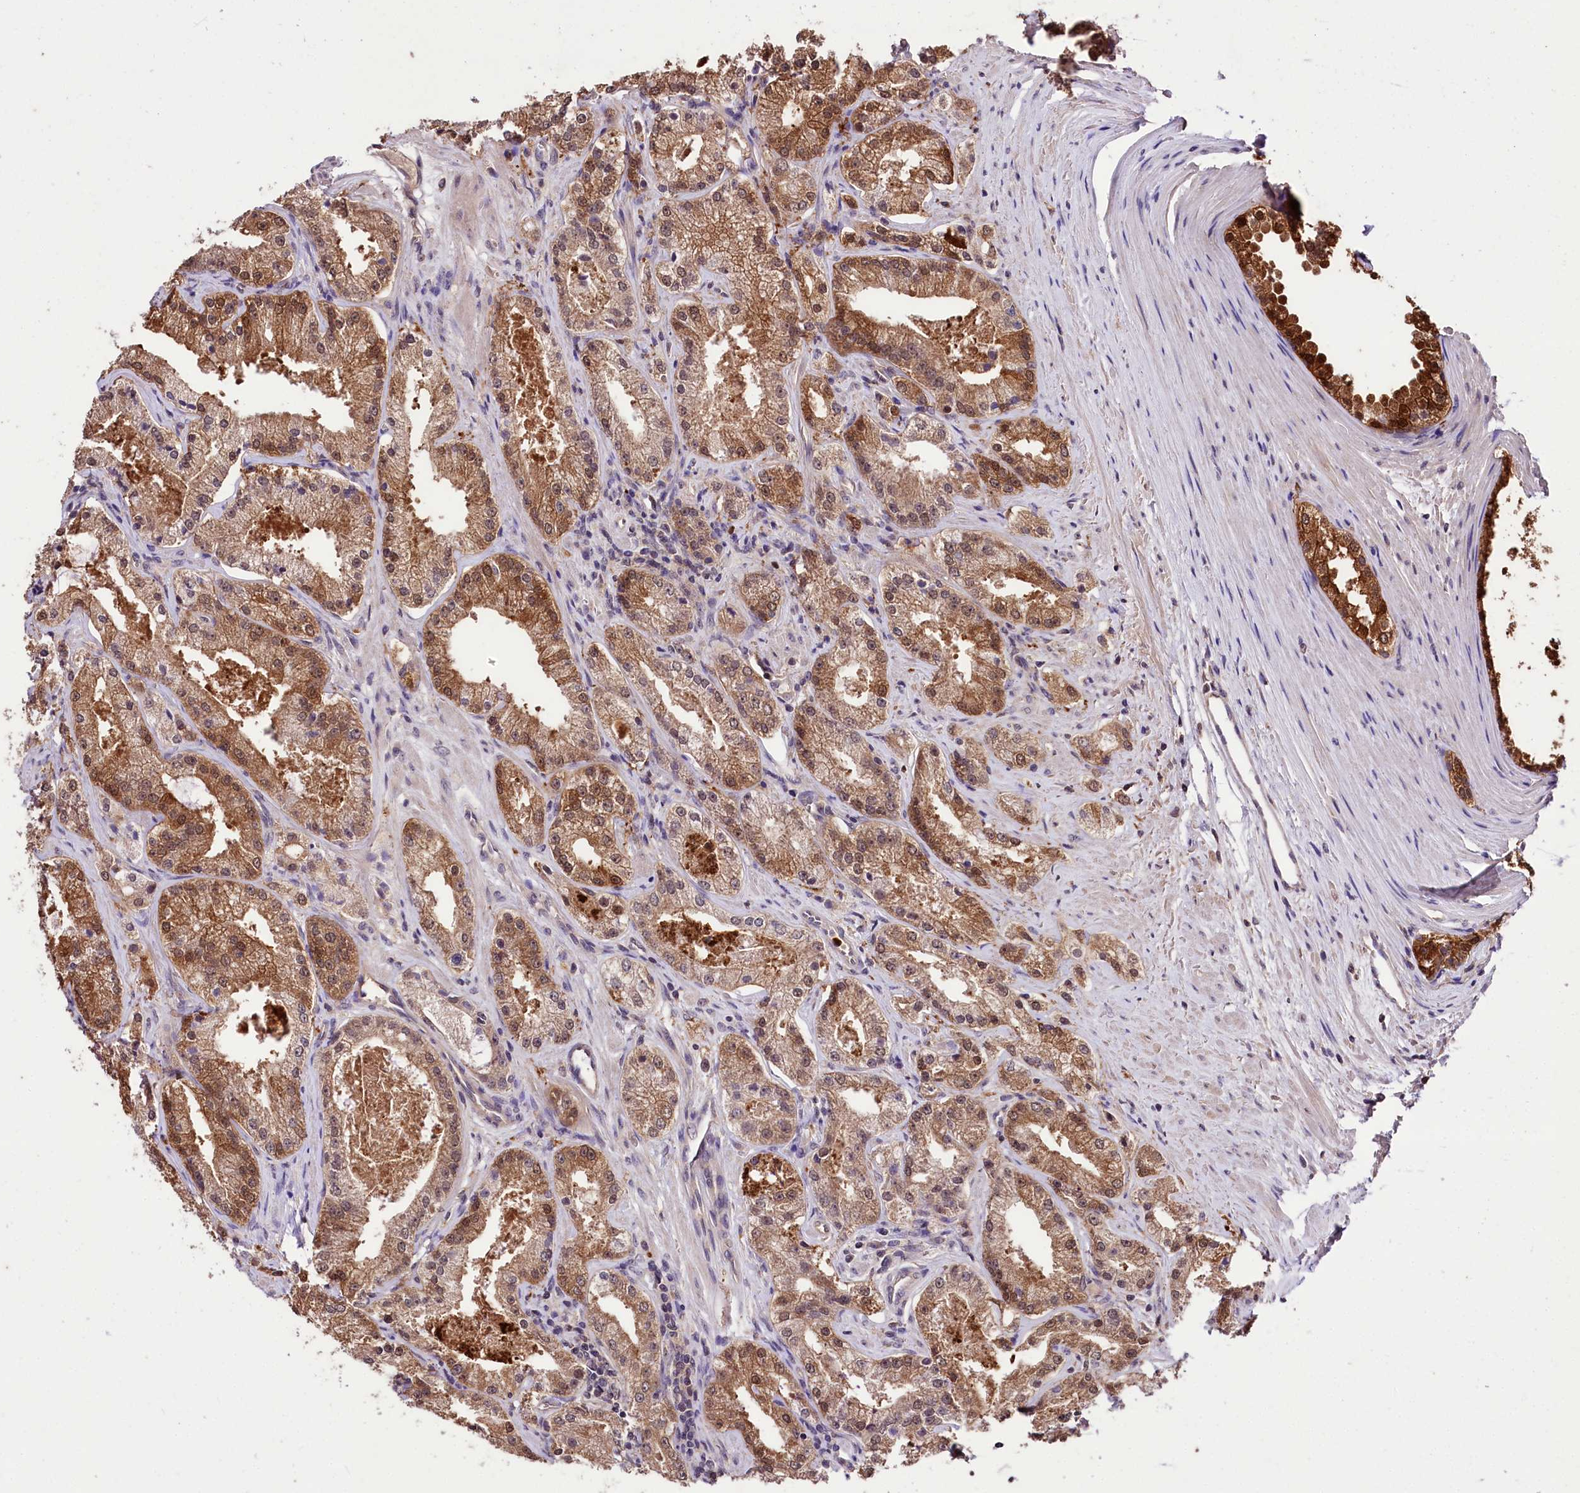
{"staining": {"intensity": "moderate", "quantity": ">75%", "location": "cytoplasmic/membranous"}, "tissue": "prostate cancer", "cell_type": "Tumor cells", "image_type": "cancer", "snomed": [{"axis": "morphology", "description": "Adenocarcinoma, Low grade"}, {"axis": "topography", "description": "Prostate"}], "caption": "The histopathology image exhibits staining of low-grade adenocarcinoma (prostate), revealing moderate cytoplasmic/membranous protein positivity (brown color) within tumor cells.", "gene": "KLRB1", "patient": {"sex": "male", "age": 69}}